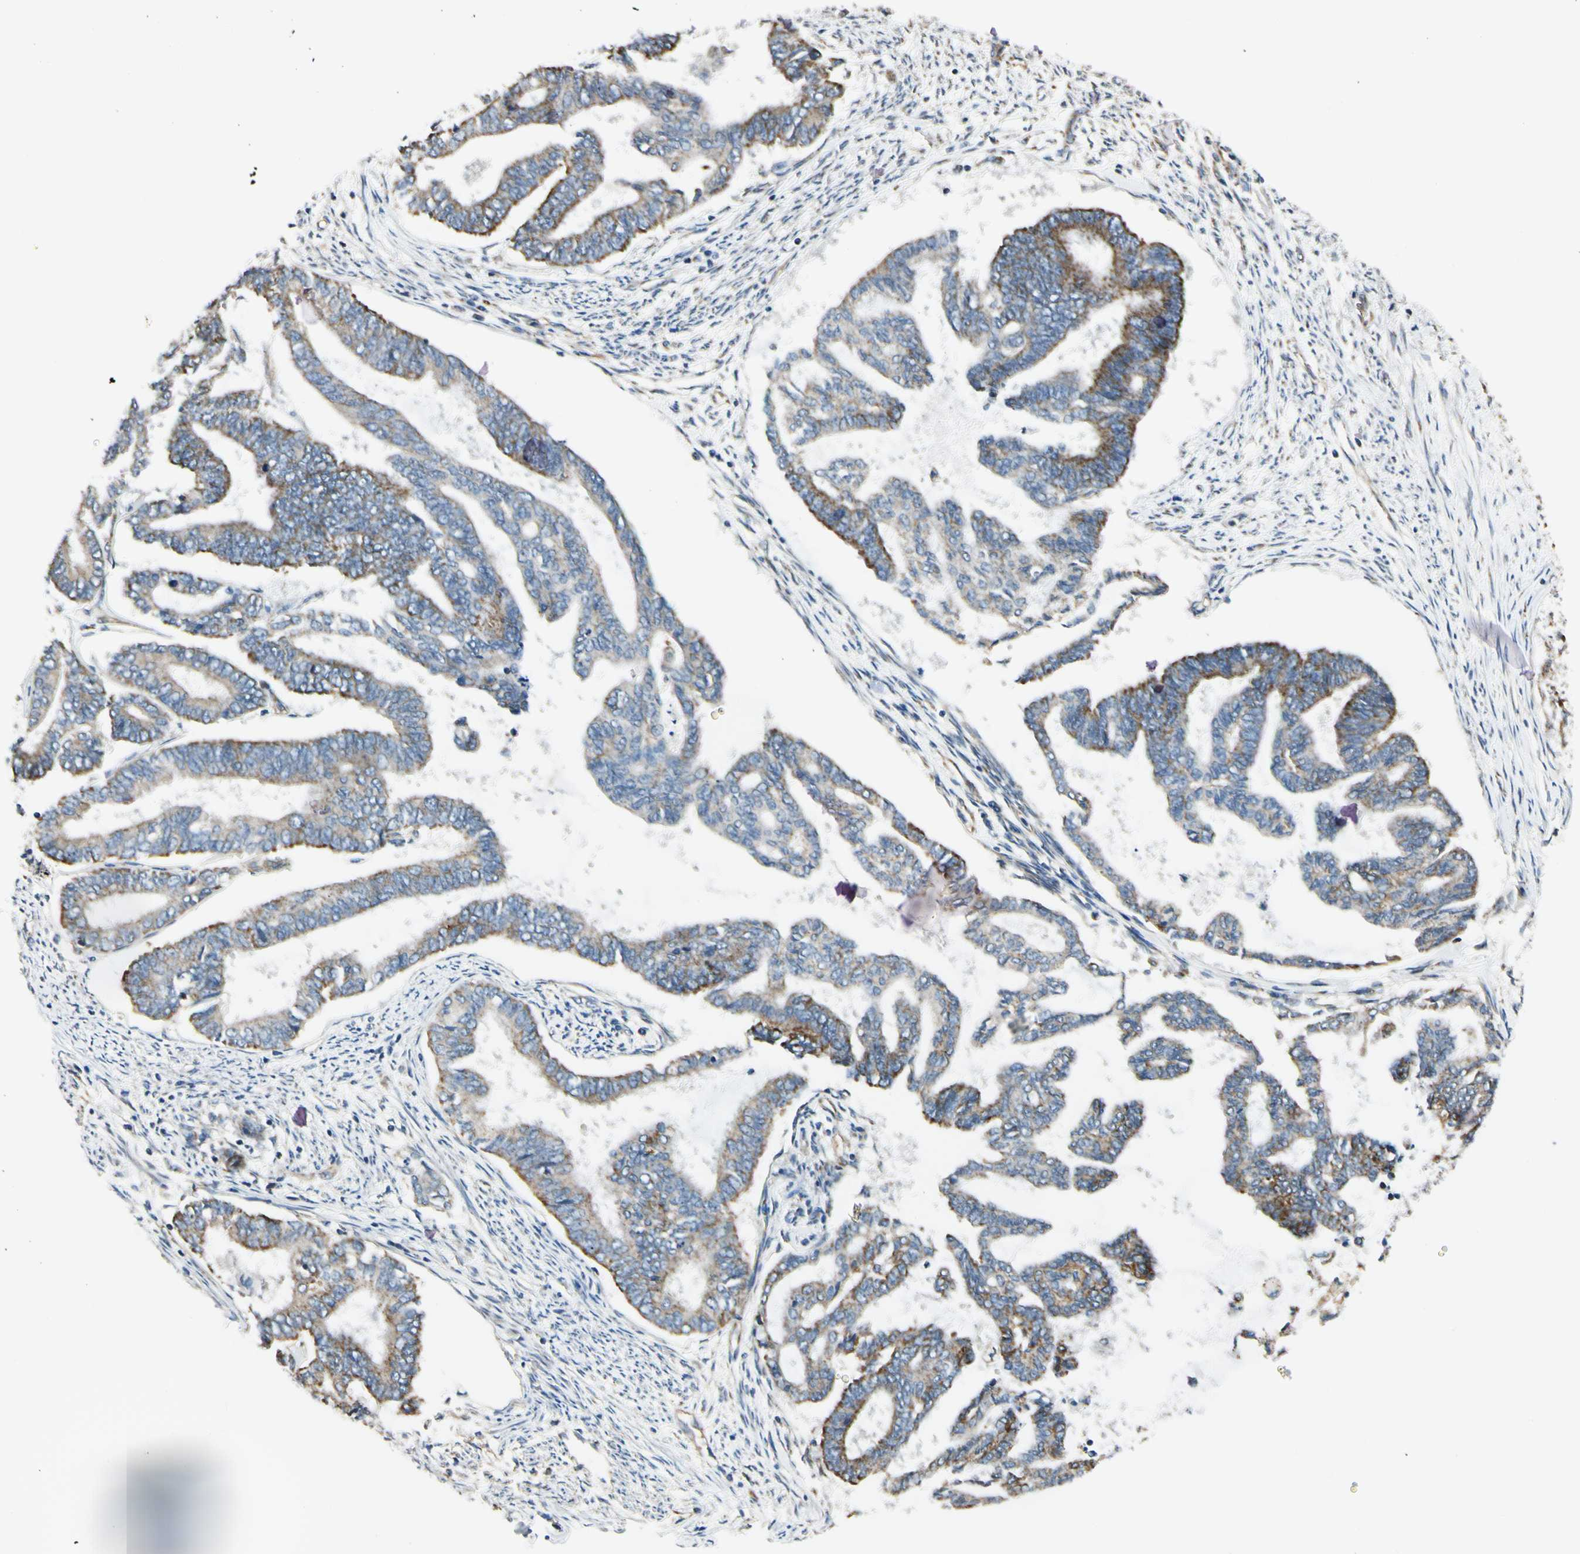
{"staining": {"intensity": "moderate", "quantity": "25%-75%", "location": "cytoplasmic/membranous"}, "tissue": "endometrial cancer", "cell_type": "Tumor cells", "image_type": "cancer", "snomed": [{"axis": "morphology", "description": "Adenocarcinoma, NOS"}, {"axis": "topography", "description": "Endometrium"}], "caption": "IHC of human endometrial adenocarcinoma displays medium levels of moderate cytoplasmic/membranous staining in about 25%-75% of tumor cells. The protein of interest is shown in brown color, while the nuclei are stained blue.", "gene": "EPHB3", "patient": {"sex": "female", "age": 86}}